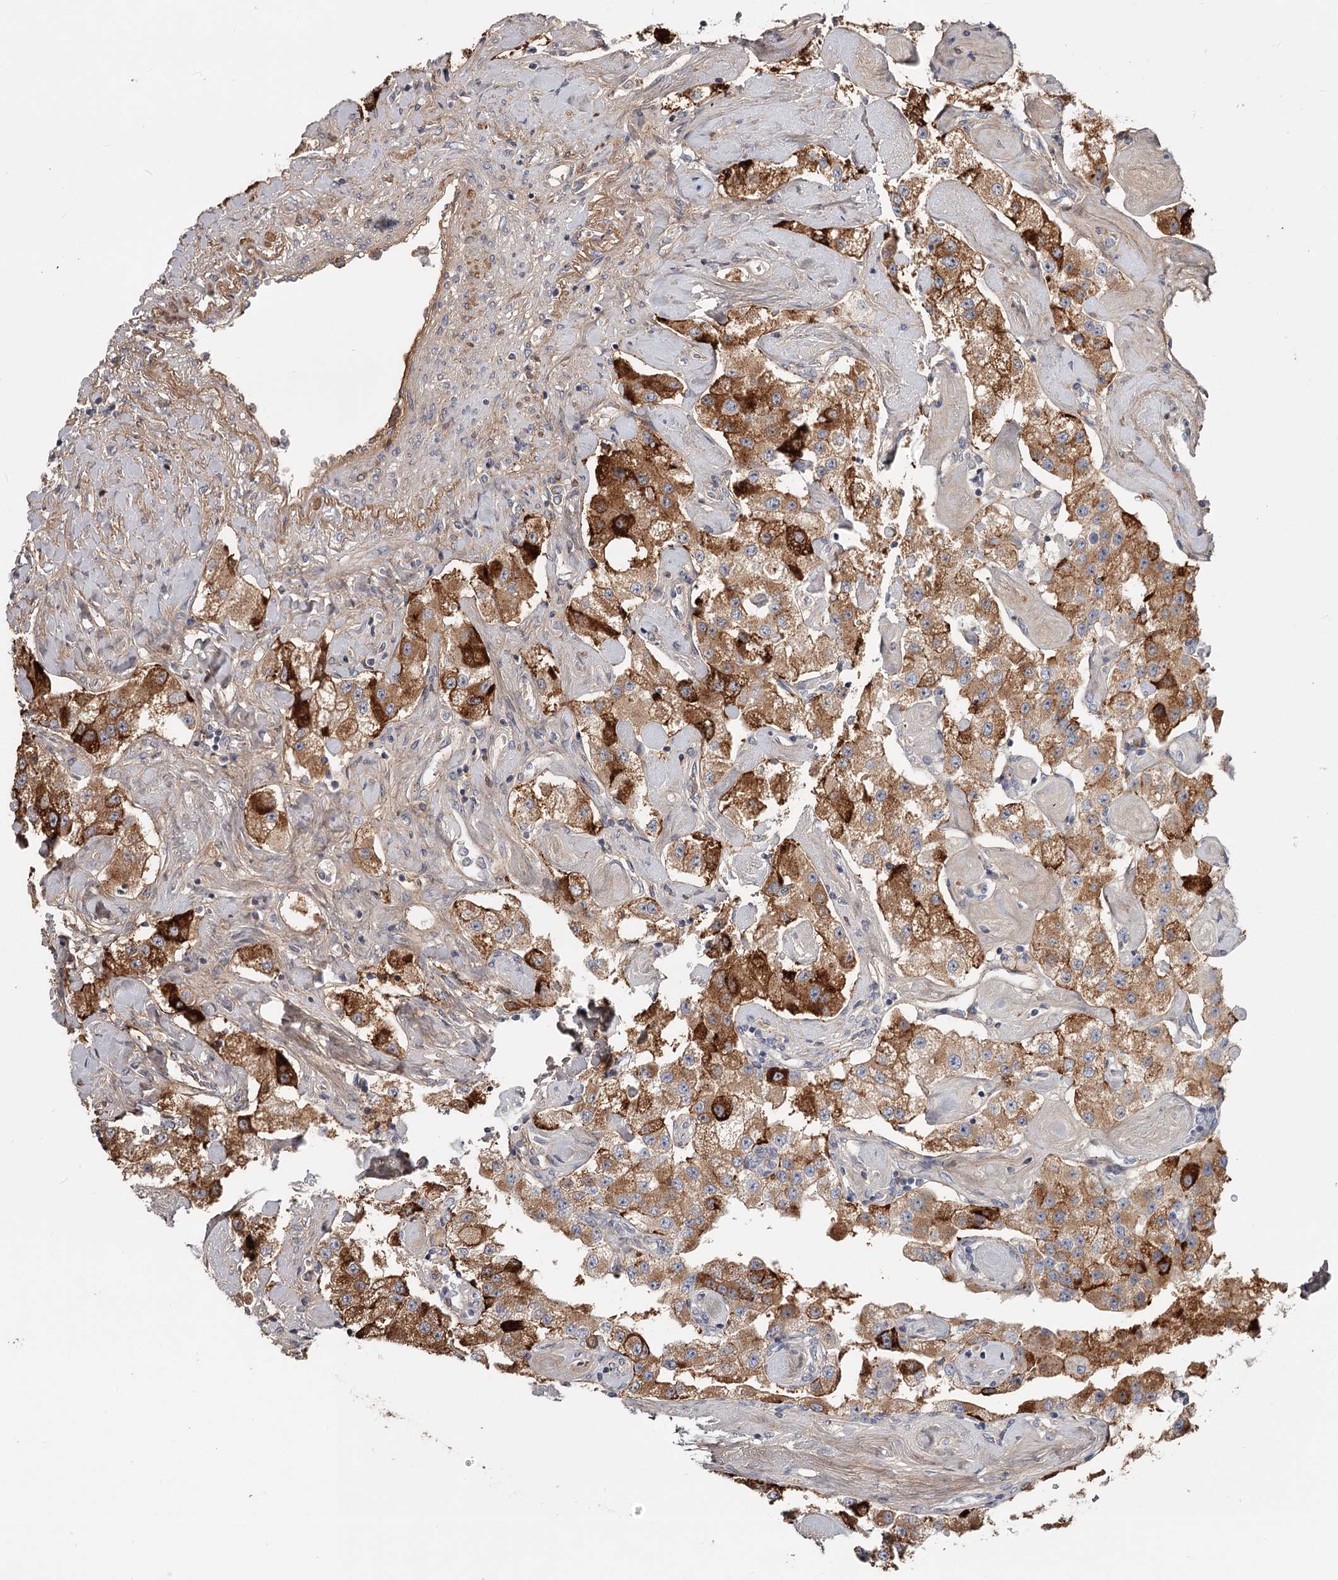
{"staining": {"intensity": "strong", "quantity": "25%-75%", "location": "cytoplasmic/membranous"}, "tissue": "carcinoid", "cell_type": "Tumor cells", "image_type": "cancer", "snomed": [{"axis": "morphology", "description": "Carcinoid, malignant, NOS"}, {"axis": "topography", "description": "Pancreas"}], "caption": "The immunohistochemical stain labels strong cytoplasmic/membranous staining in tumor cells of carcinoid (malignant) tissue.", "gene": "DHRS9", "patient": {"sex": "male", "age": 41}}